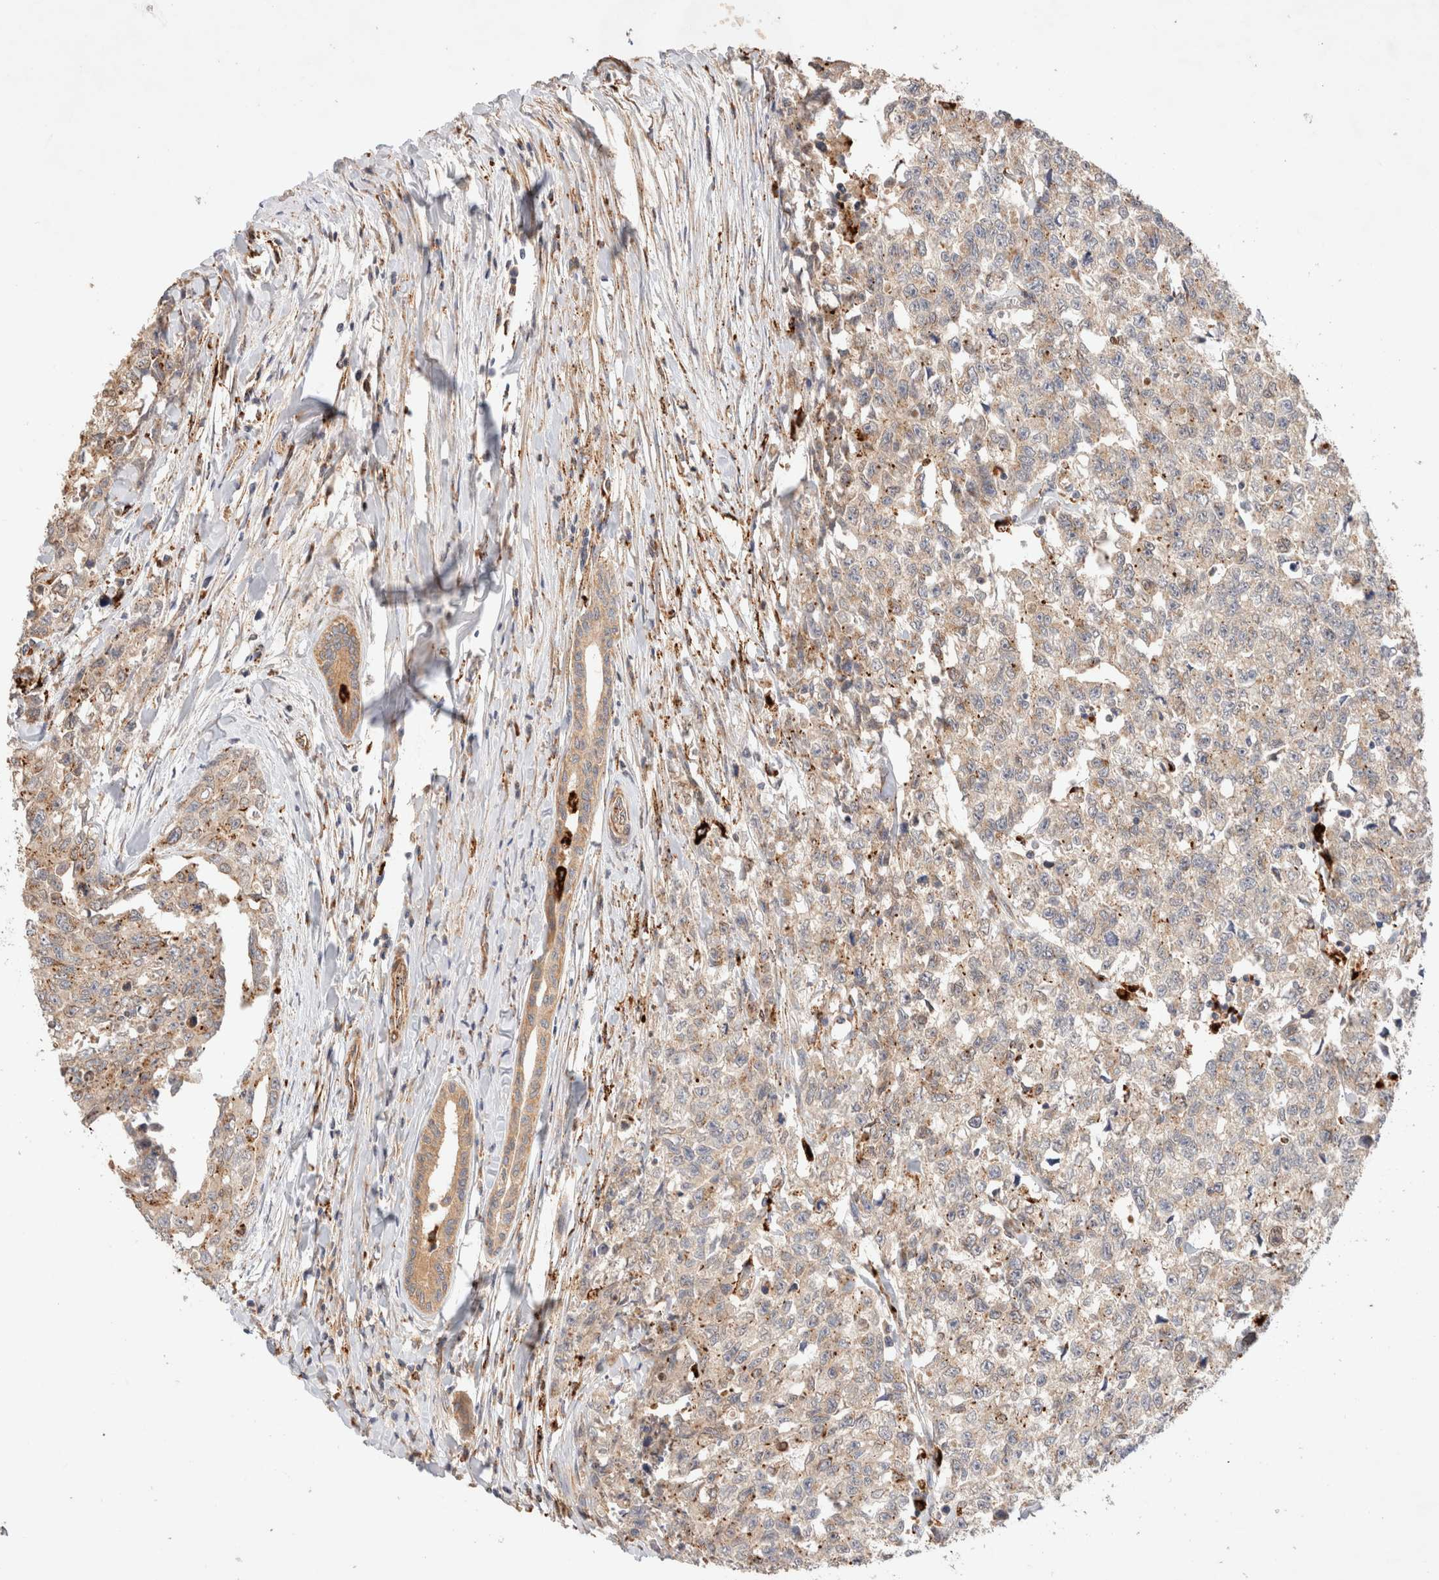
{"staining": {"intensity": "weak", "quantity": "25%-75%", "location": "cytoplasmic/membranous"}, "tissue": "testis cancer", "cell_type": "Tumor cells", "image_type": "cancer", "snomed": [{"axis": "morphology", "description": "Carcinoma, Embryonal, NOS"}, {"axis": "topography", "description": "Testis"}], "caption": "The micrograph displays staining of testis embryonal carcinoma, revealing weak cytoplasmic/membranous protein positivity (brown color) within tumor cells. (DAB IHC, brown staining for protein, blue staining for nuclei).", "gene": "RABEPK", "patient": {"sex": "male", "age": 28}}